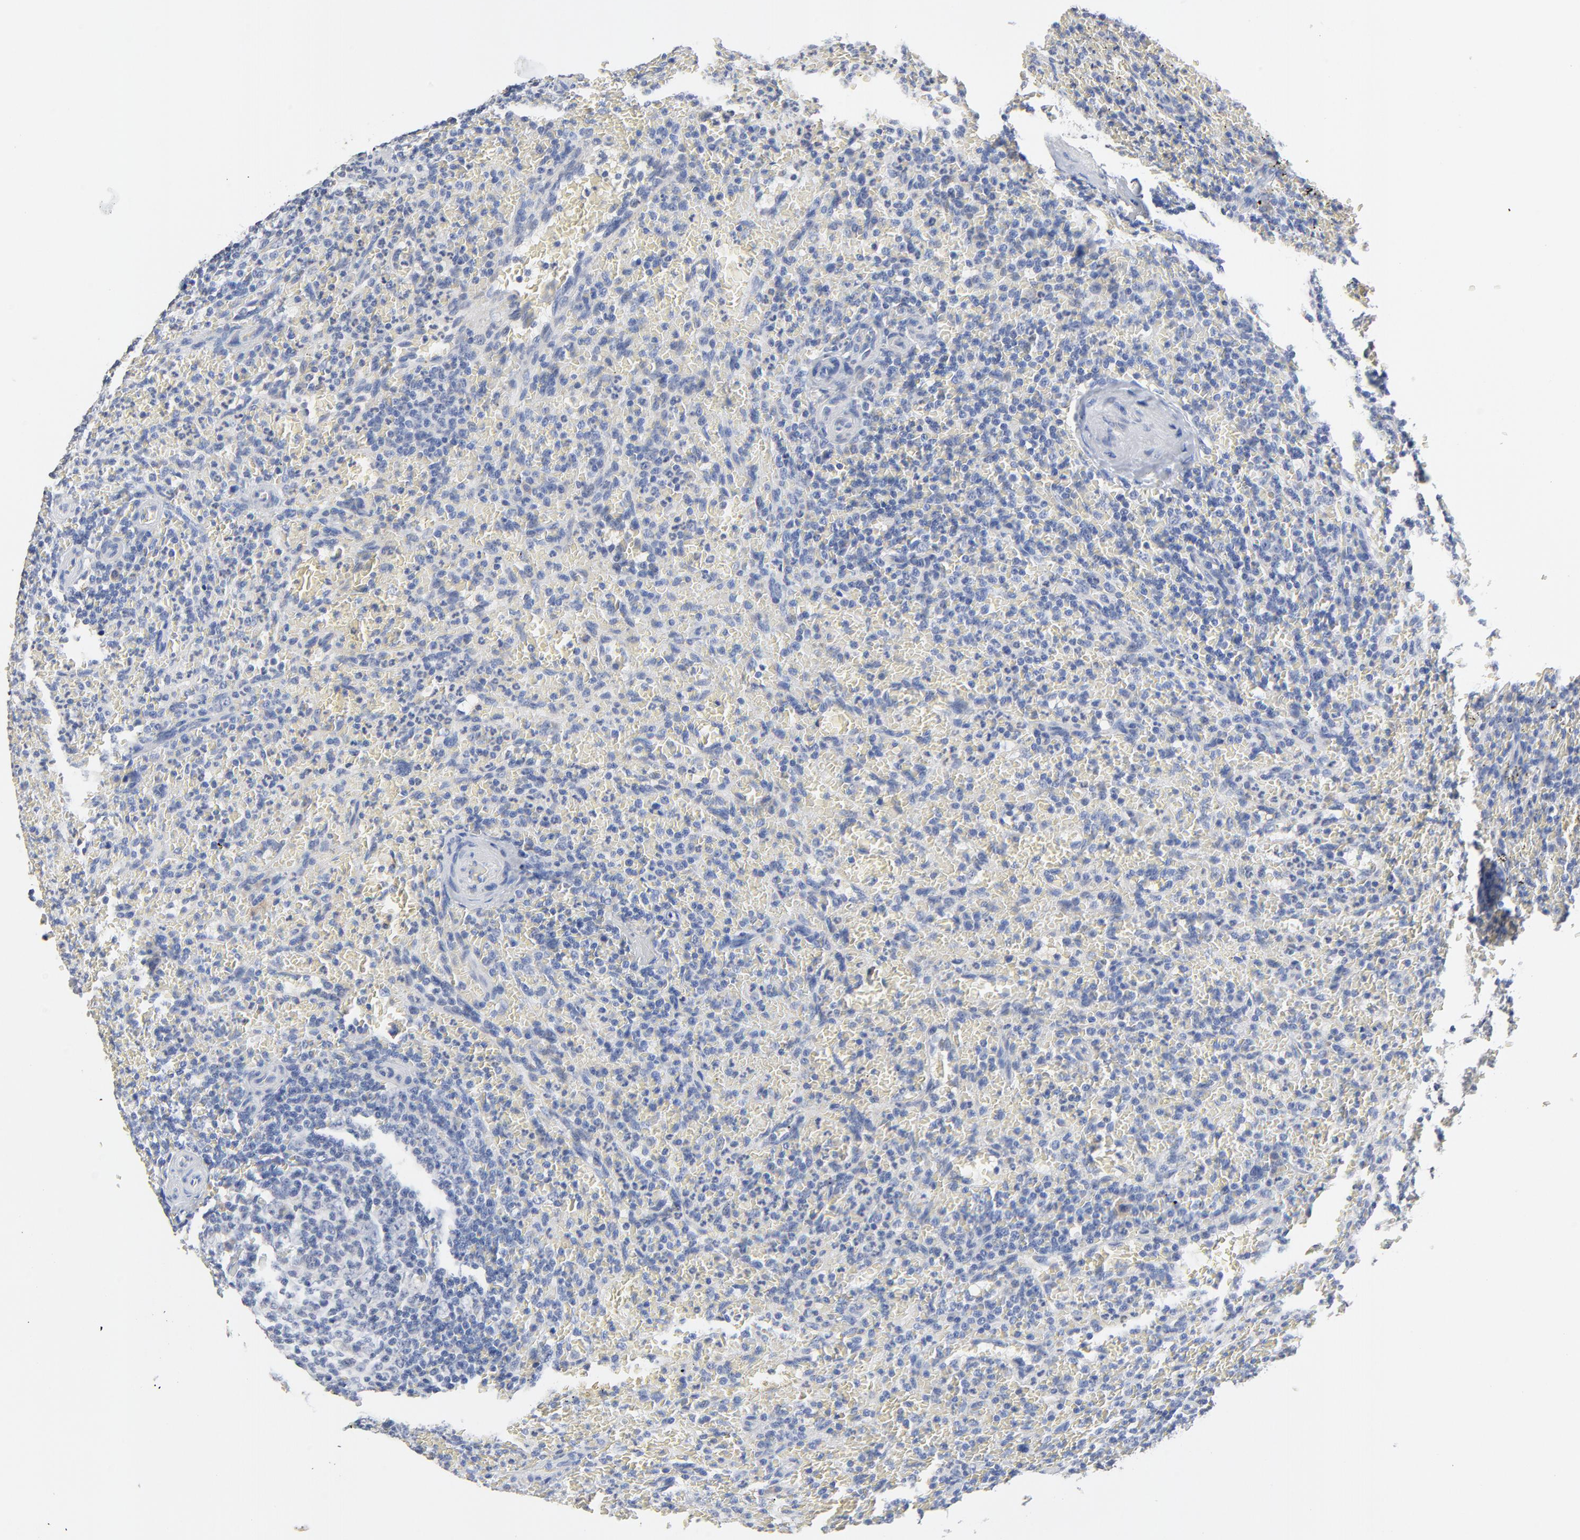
{"staining": {"intensity": "negative", "quantity": "none", "location": "none"}, "tissue": "lymphoma", "cell_type": "Tumor cells", "image_type": "cancer", "snomed": [{"axis": "morphology", "description": "Malignant lymphoma, non-Hodgkin's type, Low grade"}, {"axis": "topography", "description": "Spleen"}], "caption": "There is no significant expression in tumor cells of malignant lymphoma, non-Hodgkin's type (low-grade). (DAB (3,3'-diaminobenzidine) immunohistochemistry visualized using brightfield microscopy, high magnification).", "gene": "FBXL5", "patient": {"sex": "female", "age": 64}}